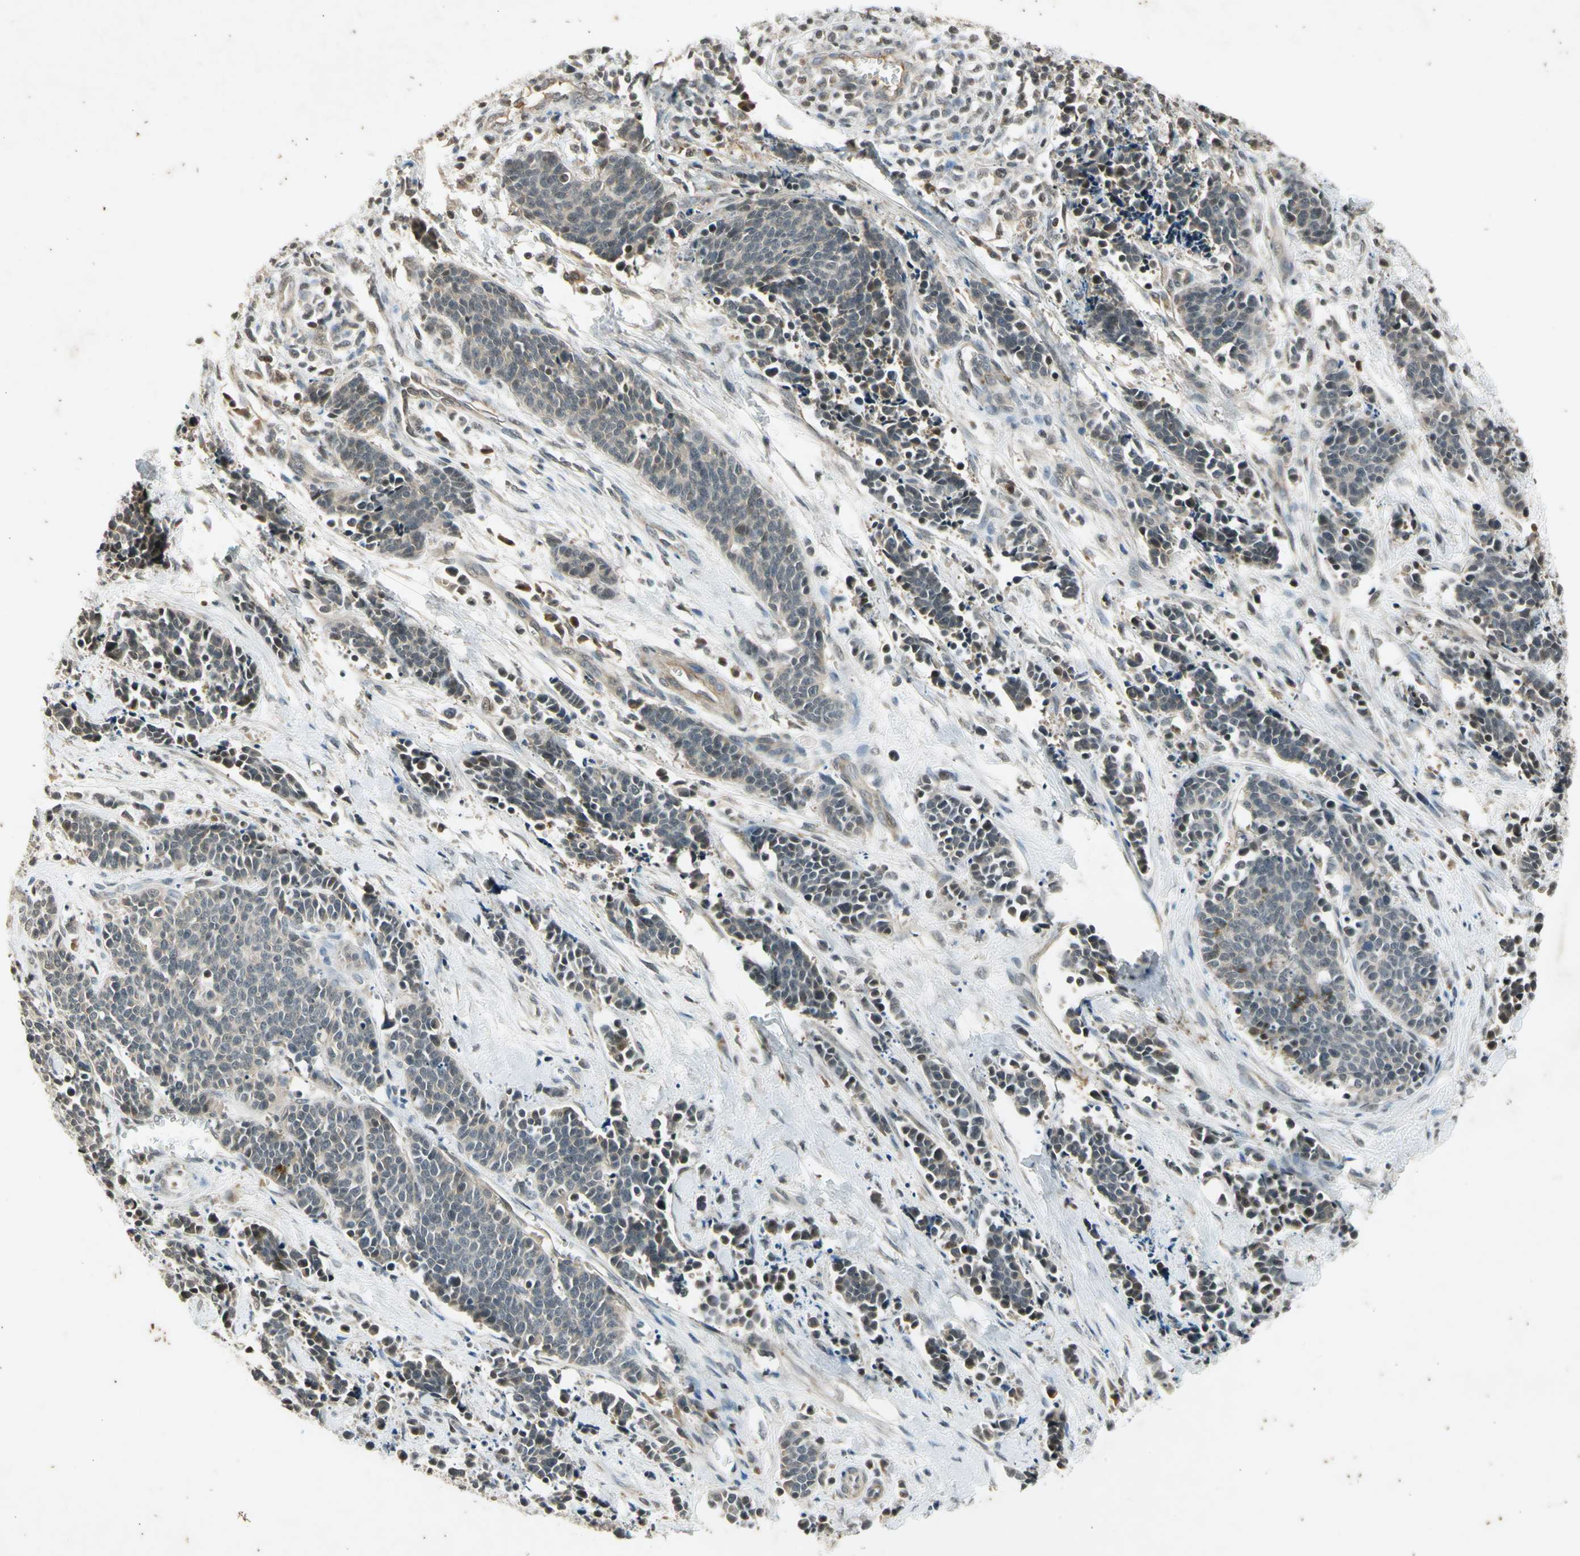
{"staining": {"intensity": "weak", "quantity": "<25%", "location": "cytoplasmic/membranous"}, "tissue": "cervical cancer", "cell_type": "Tumor cells", "image_type": "cancer", "snomed": [{"axis": "morphology", "description": "Squamous cell carcinoma, NOS"}, {"axis": "topography", "description": "Cervix"}], "caption": "IHC image of cervical cancer (squamous cell carcinoma) stained for a protein (brown), which exhibits no expression in tumor cells.", "gene": "EFNB2", "patient": {"sex": "female", "age": 35}}